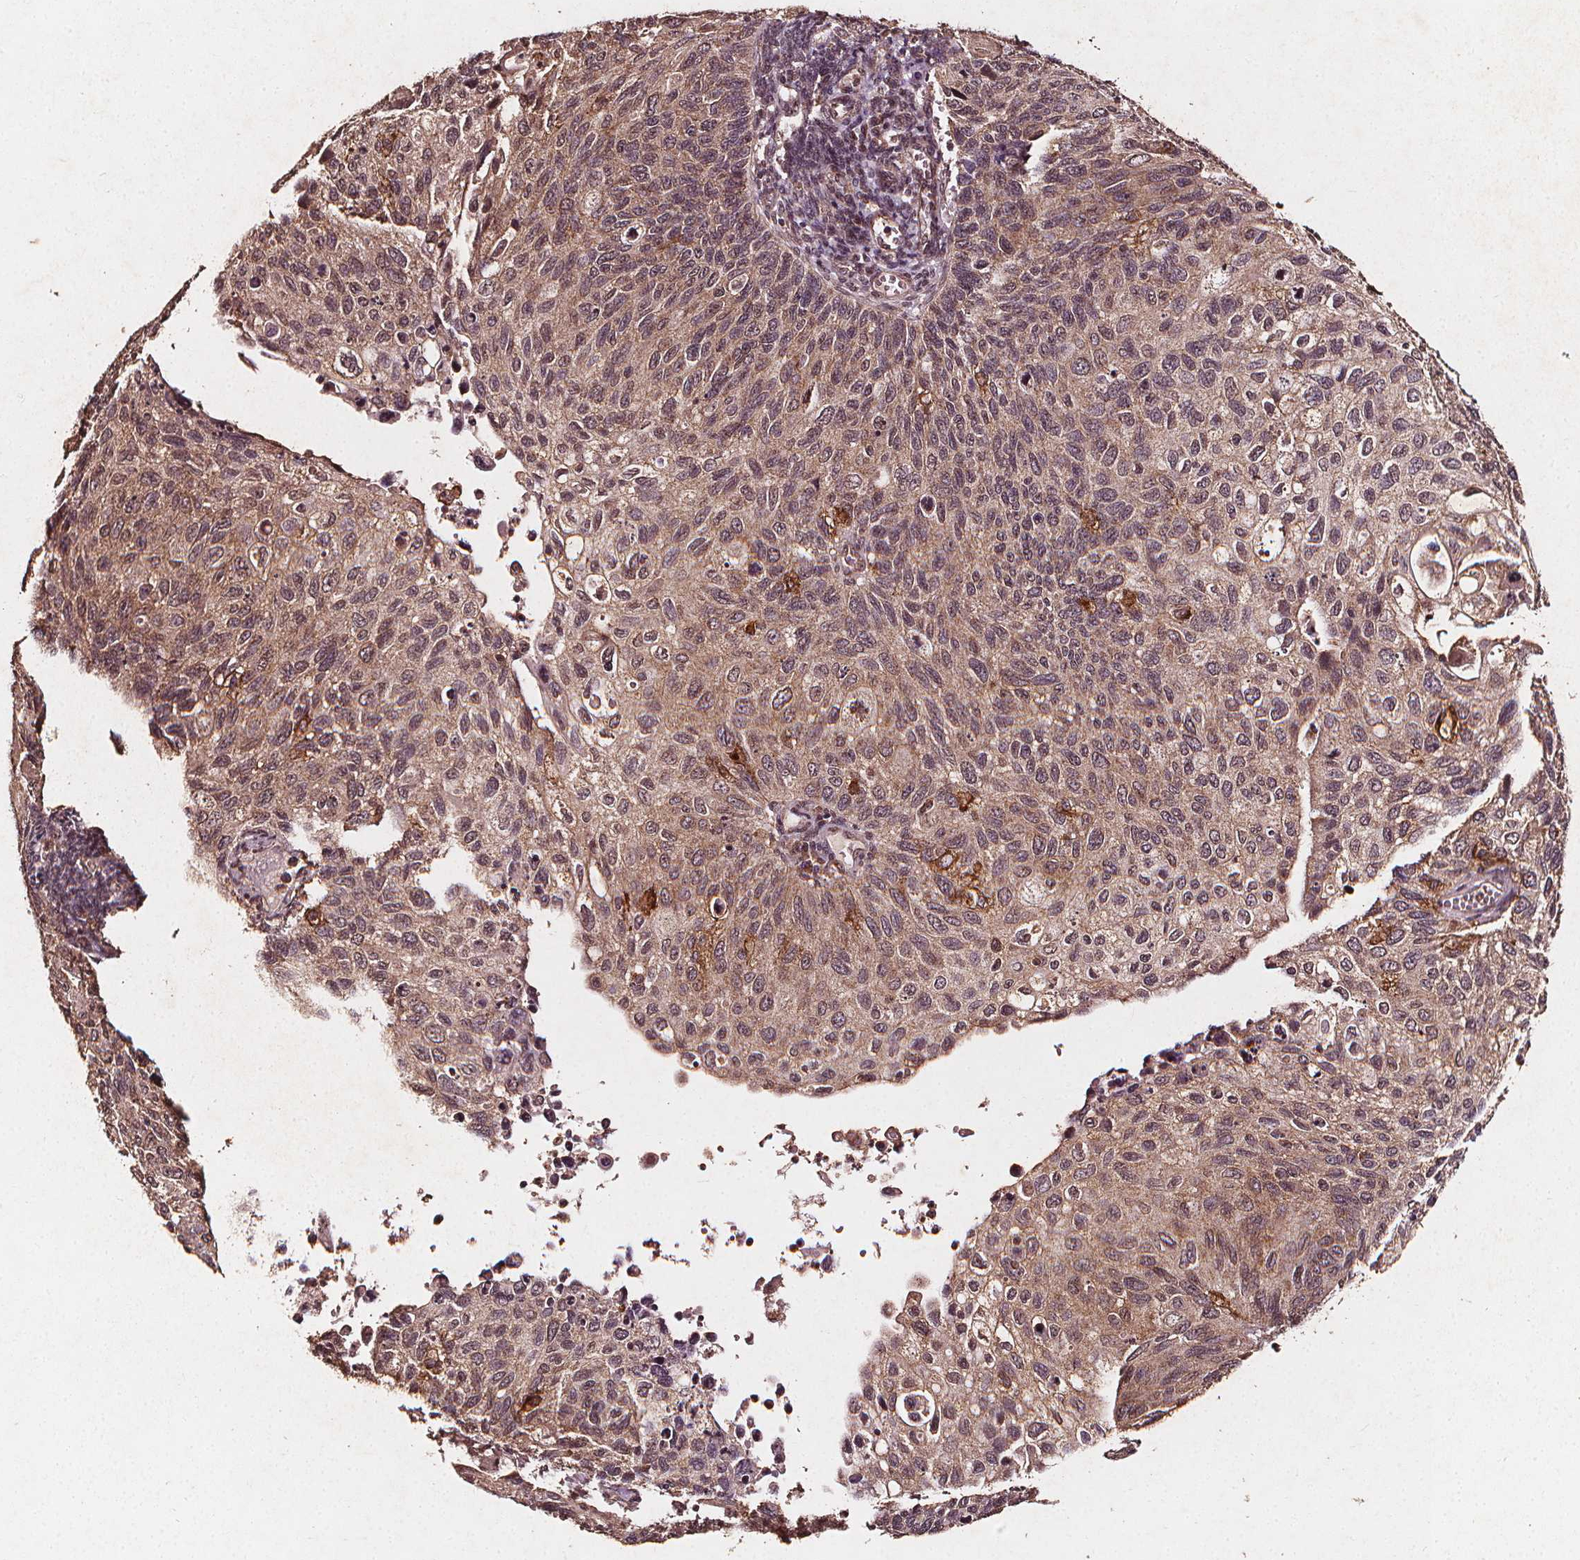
{"staining": {"intensity": "weak", "quantity": "25%-75%", "location": "cytoplasmic/membranous"}, "tissue": "cervical cancer", "cell_type": "Tumor cells", "image_type": "cancer", "snomed": [{"axis": "morphology", "description": "Squamous cell carcinoma, NOS"}, {"axis": "topography", "description": "Cervix"}], "caption": "Squamous cell carcinoma (cervical) tissue shows weak cytoplasmic/membranous staining in about 25%-75% of tumor cells, visualized by immunohistochemistry.", "gene": "ABCA1", "patient": {"sex": "female", "age": 70}}